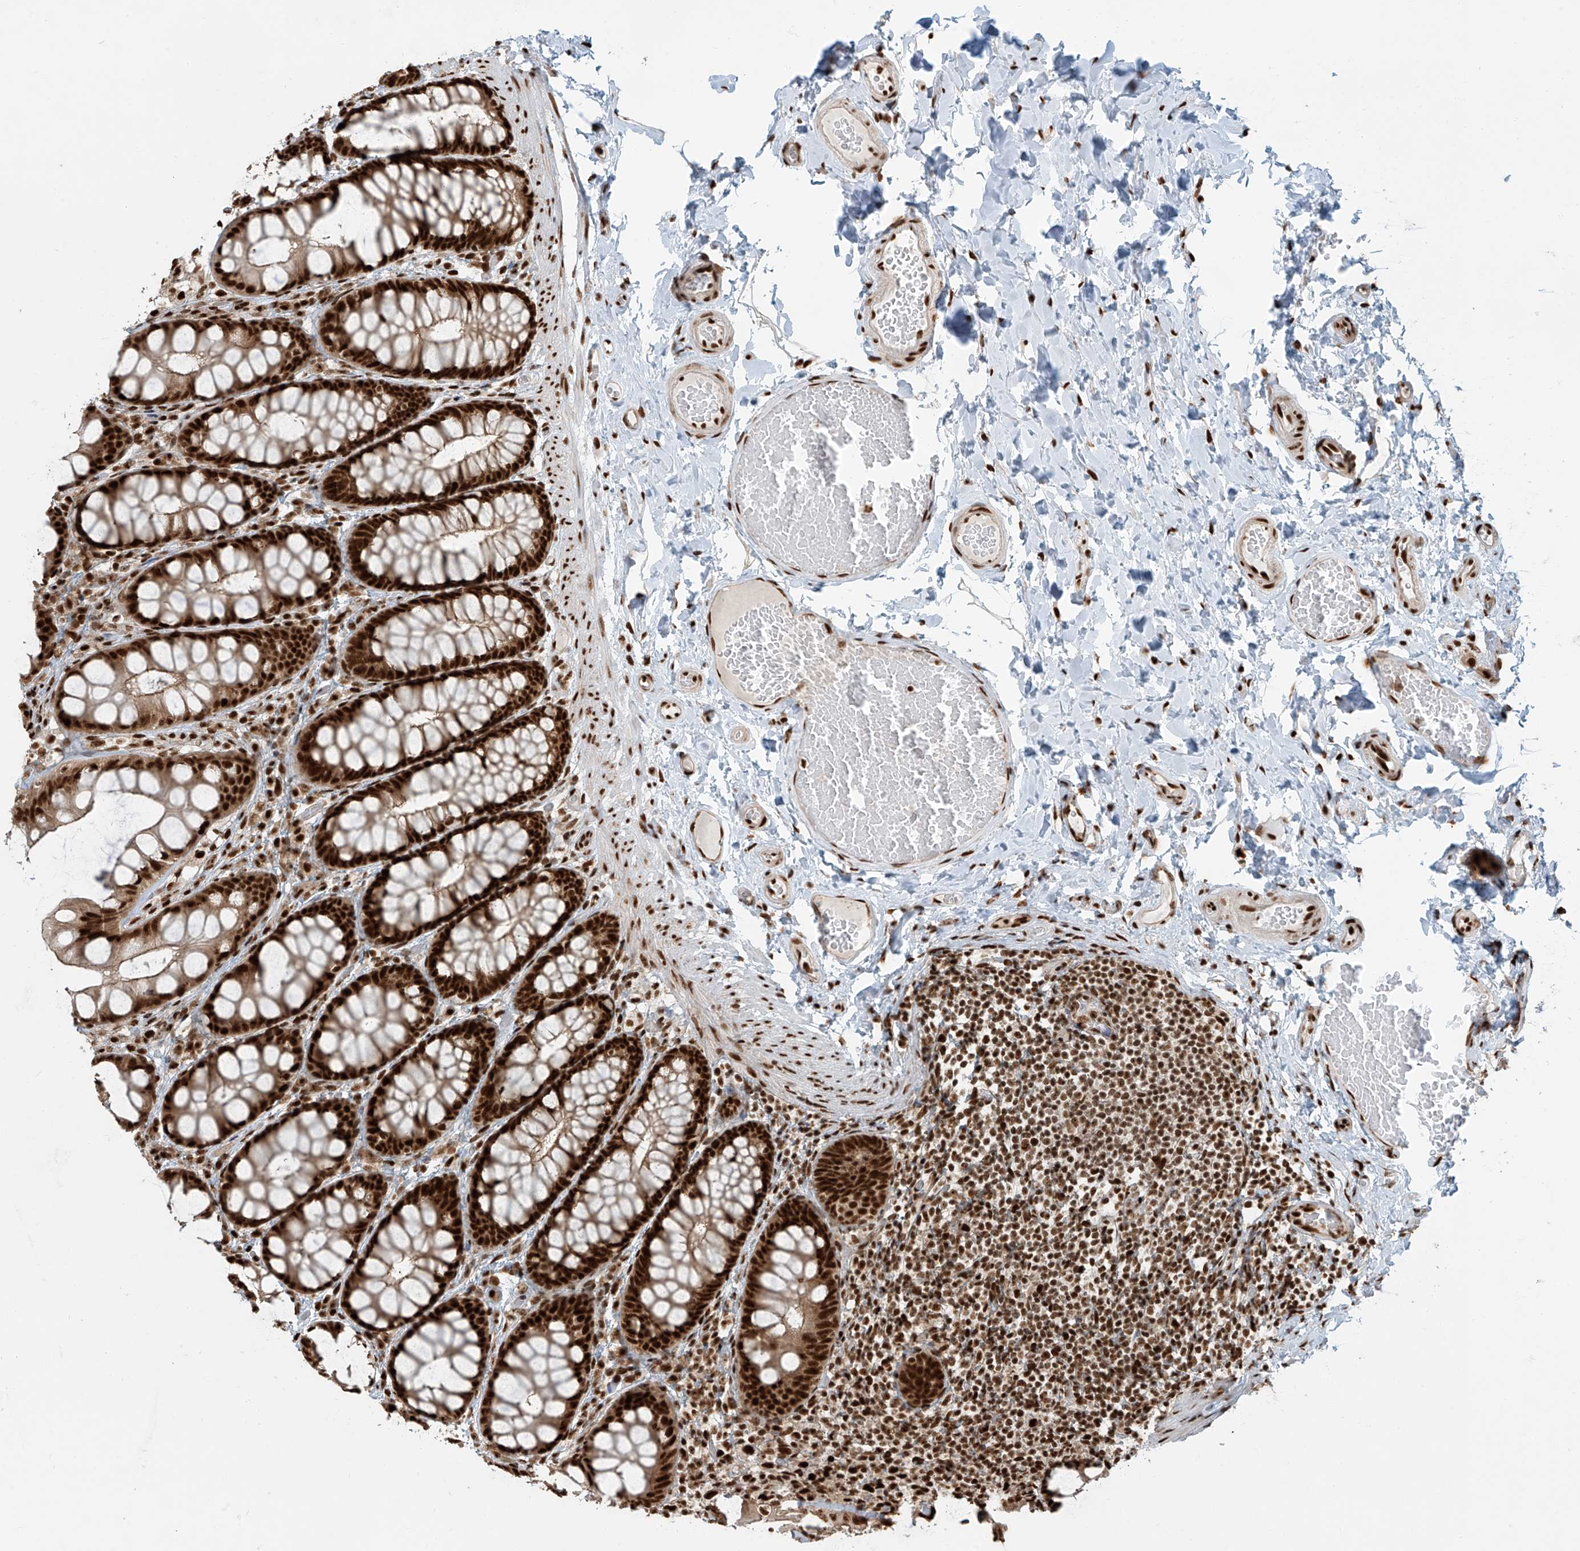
{"staining": {"intensity": "strong", "quantity": ">75%", "location": "nuclear"}, "tissue": "colon", "cell_type": "Endothelial cells", "image_type": "normal", "snomed": [{"axis": "morphology", "description": "Normal tissue, NOS"}, {"axis": "topography", "description": "Colon"}], "caption": "IHC histopathology image of normal human colon stained for a protein (brown), which displays high levels of strong nuclear staining in about >75% of endothelial cells.", "gene": "FAM193B", "patient": {"sex": "male", "age": 47}}